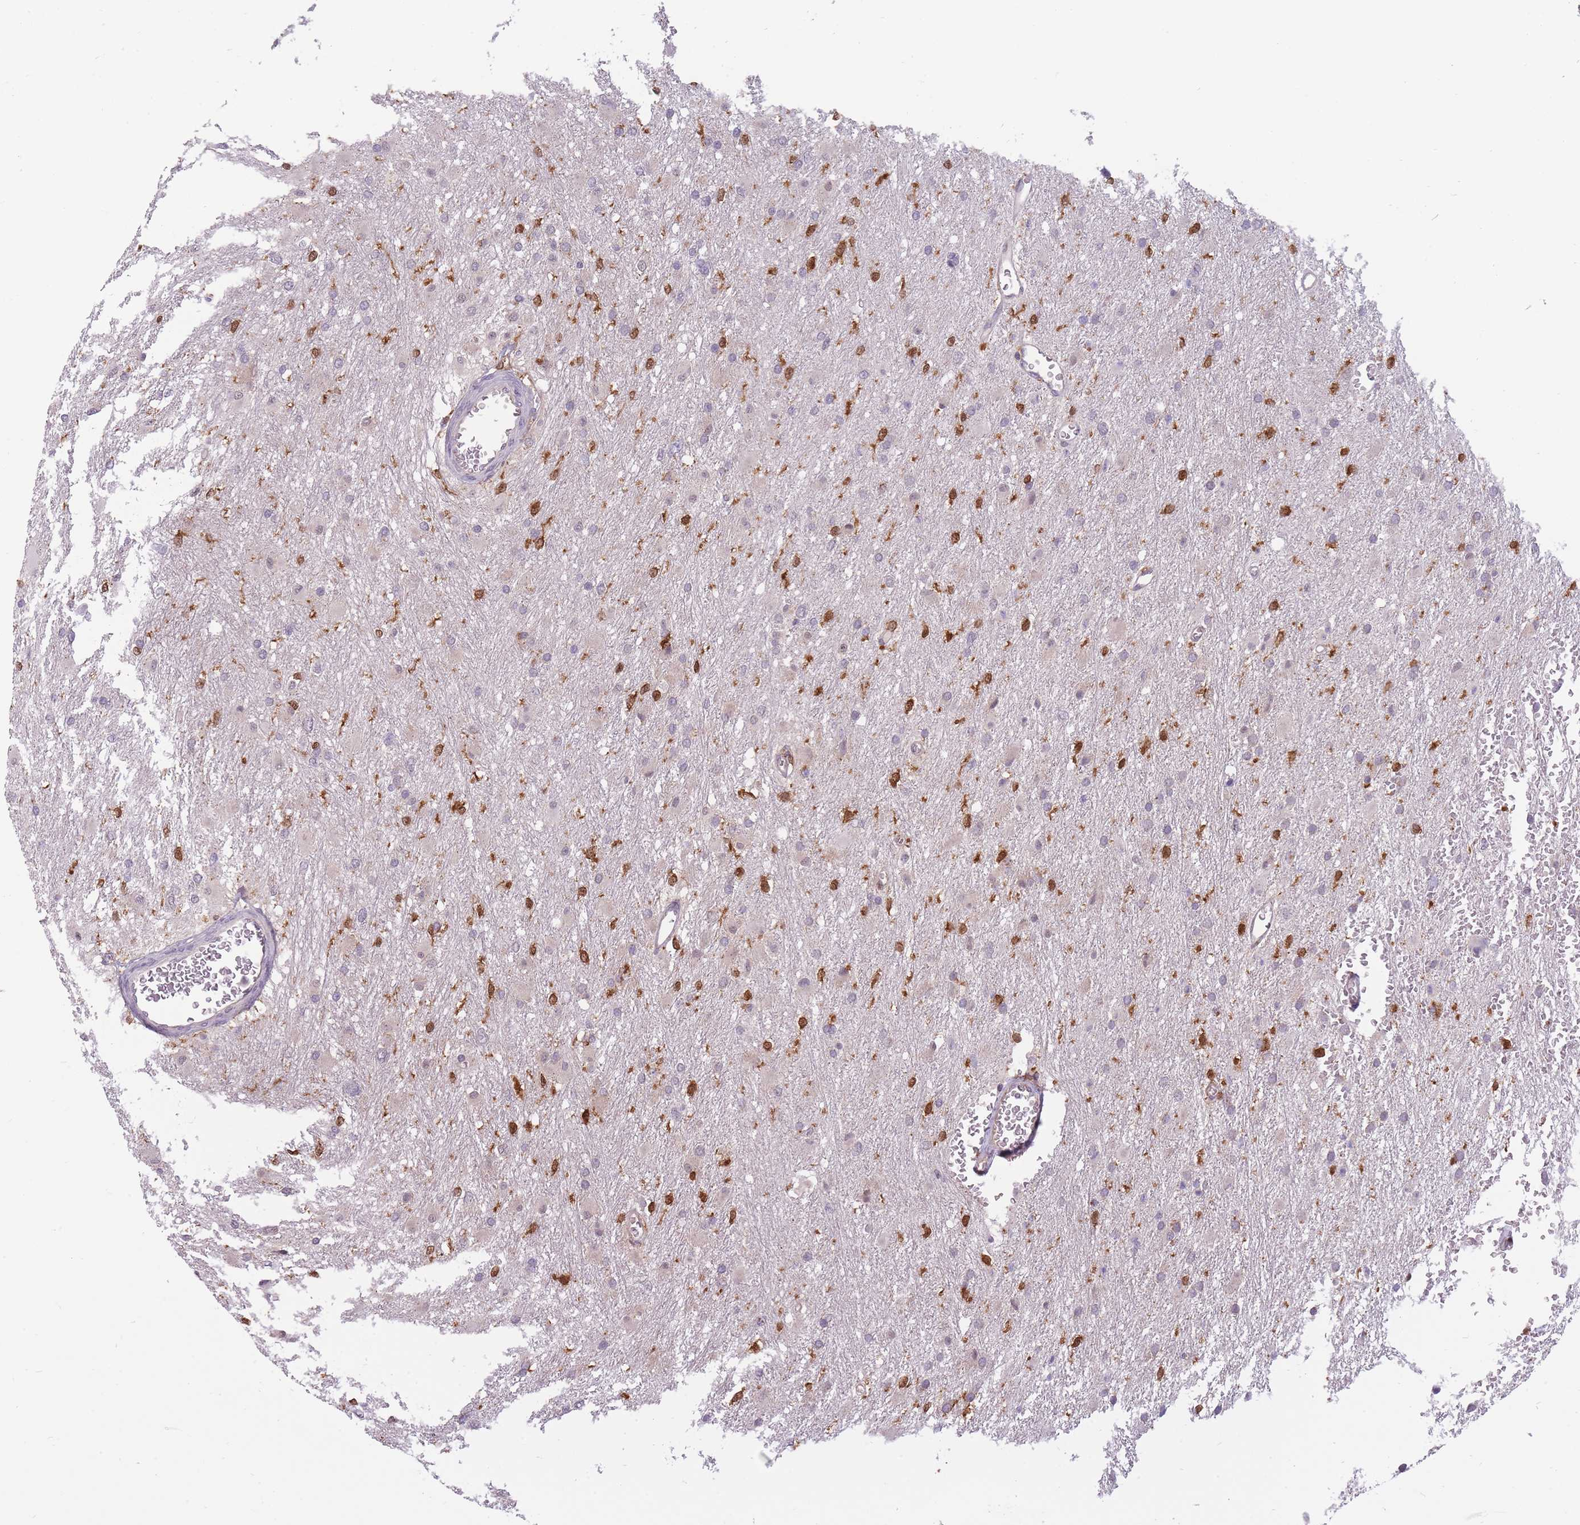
{"staining": {"intensity": "negative", "quantity": "none", "location": "none"}, "tissue": "glioma", "cell_type": "Tumor cells", "image_type": "cancer", "snomed": [{"axis": "morphology", "description": "Glioma, malignant, High grade"}, {"axis": "topography", "description": "Cerebral cortex"}], "caption": "Photomicrograph shows no significant protein expression in tumor cells of glioma. Brightfield microscopy of immunohistochemistry stained with DAB (3,3'-diaminobenzidine) (brown) and hematoxylin (blue), captured at high magnification.", "gene": "LGALS9", "patient": {"sex": "female", "age": 36}}